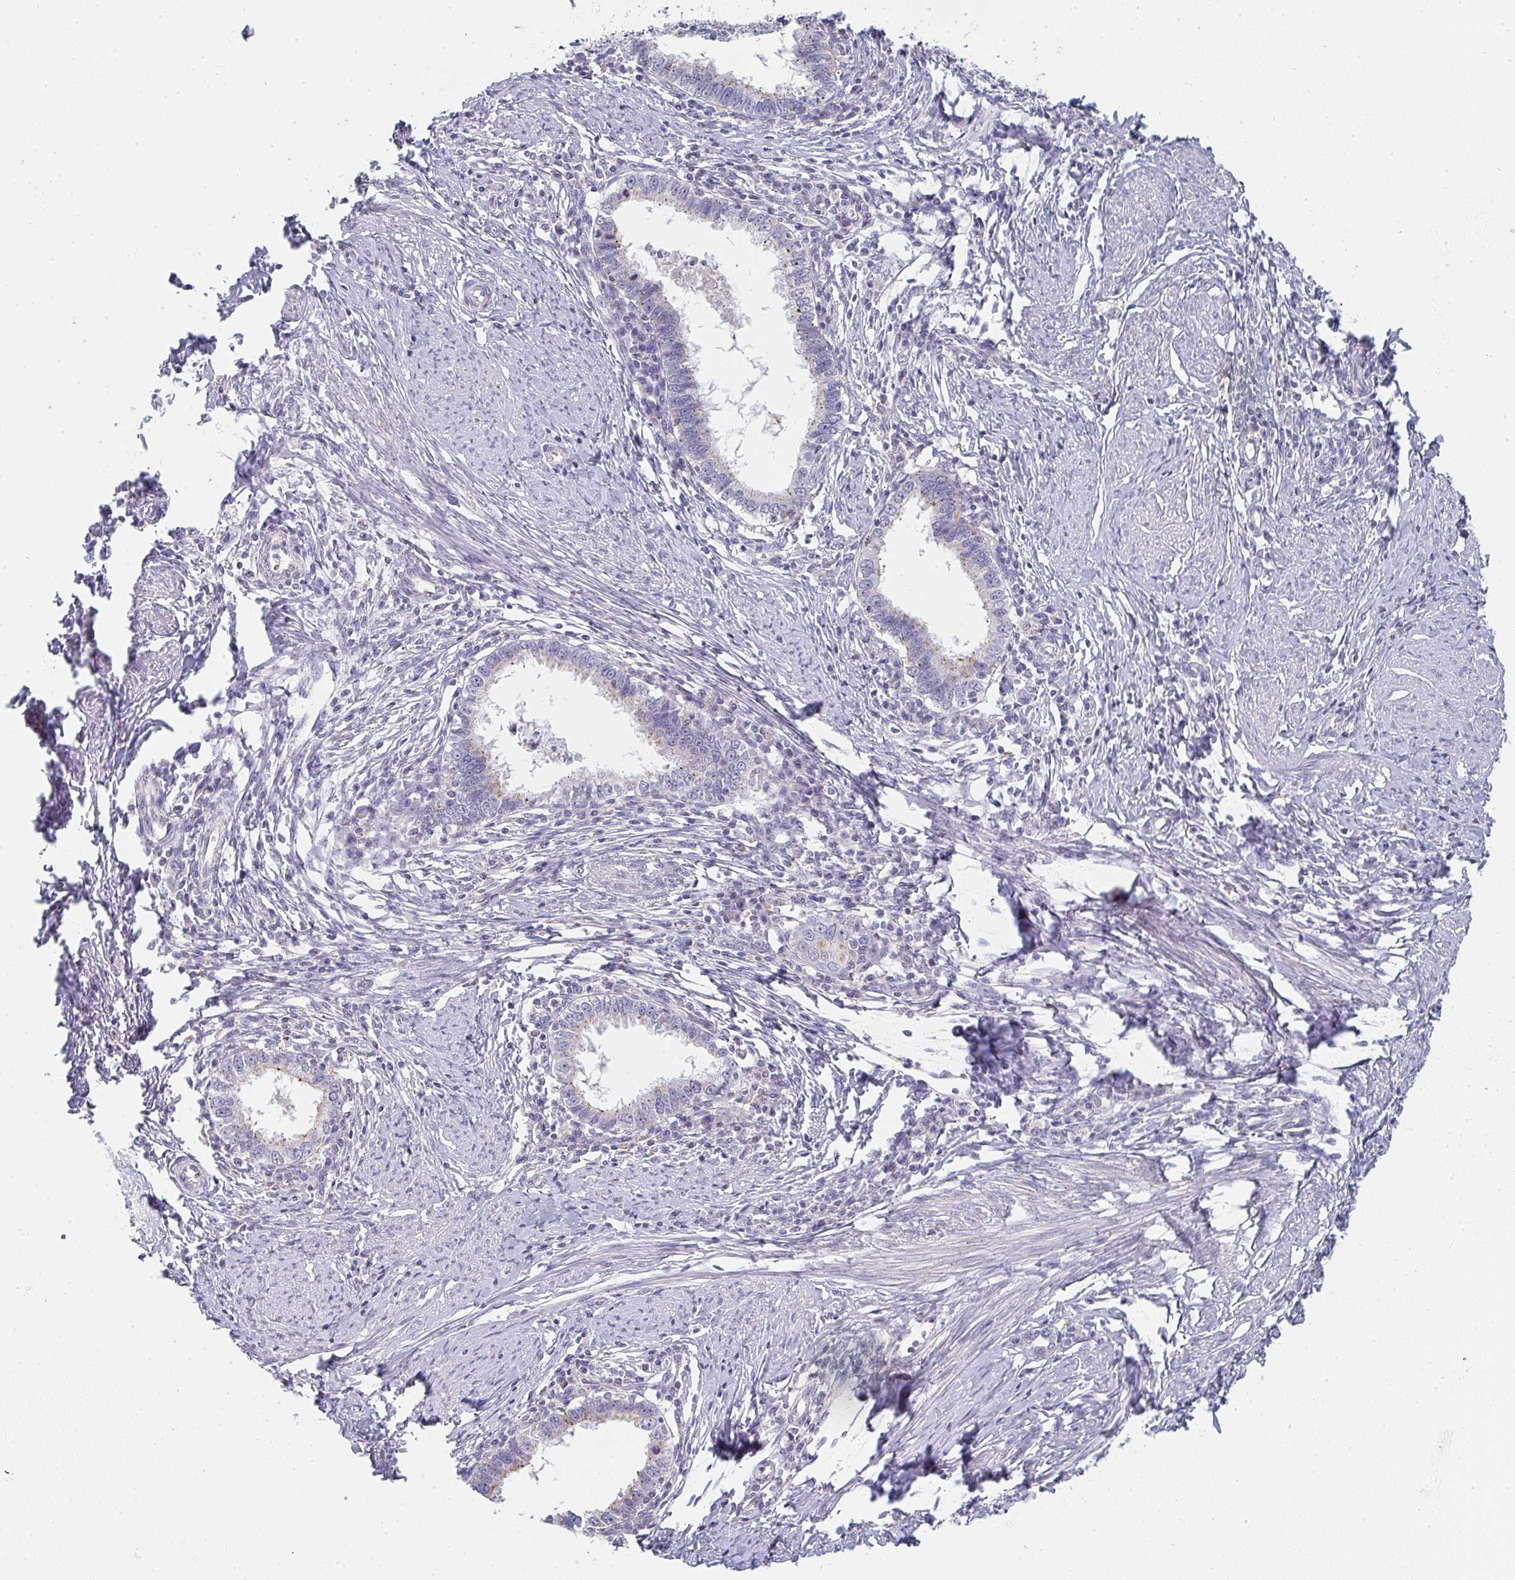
{"staining": {"intensity": "weak", "quantity": "<25%", "location": "cytoplasmic/membranous"}, "tissue": "cervical cancer", "cell_type": "Tumor cells", "image_type": "cancer", "snomed": [{"axis": "morphology", "description": "Adenocarcinoma, NOS"}, {"axis": "topography", "description": "Cervix"}], "caption": "This is an immunohistochemistry (IHC) micrograph of human adenocarcinoma (cervical). There is no positivity in tumor cells.", "gene": "CHMP5", "patient": {"sex": "female", "age": 36}}